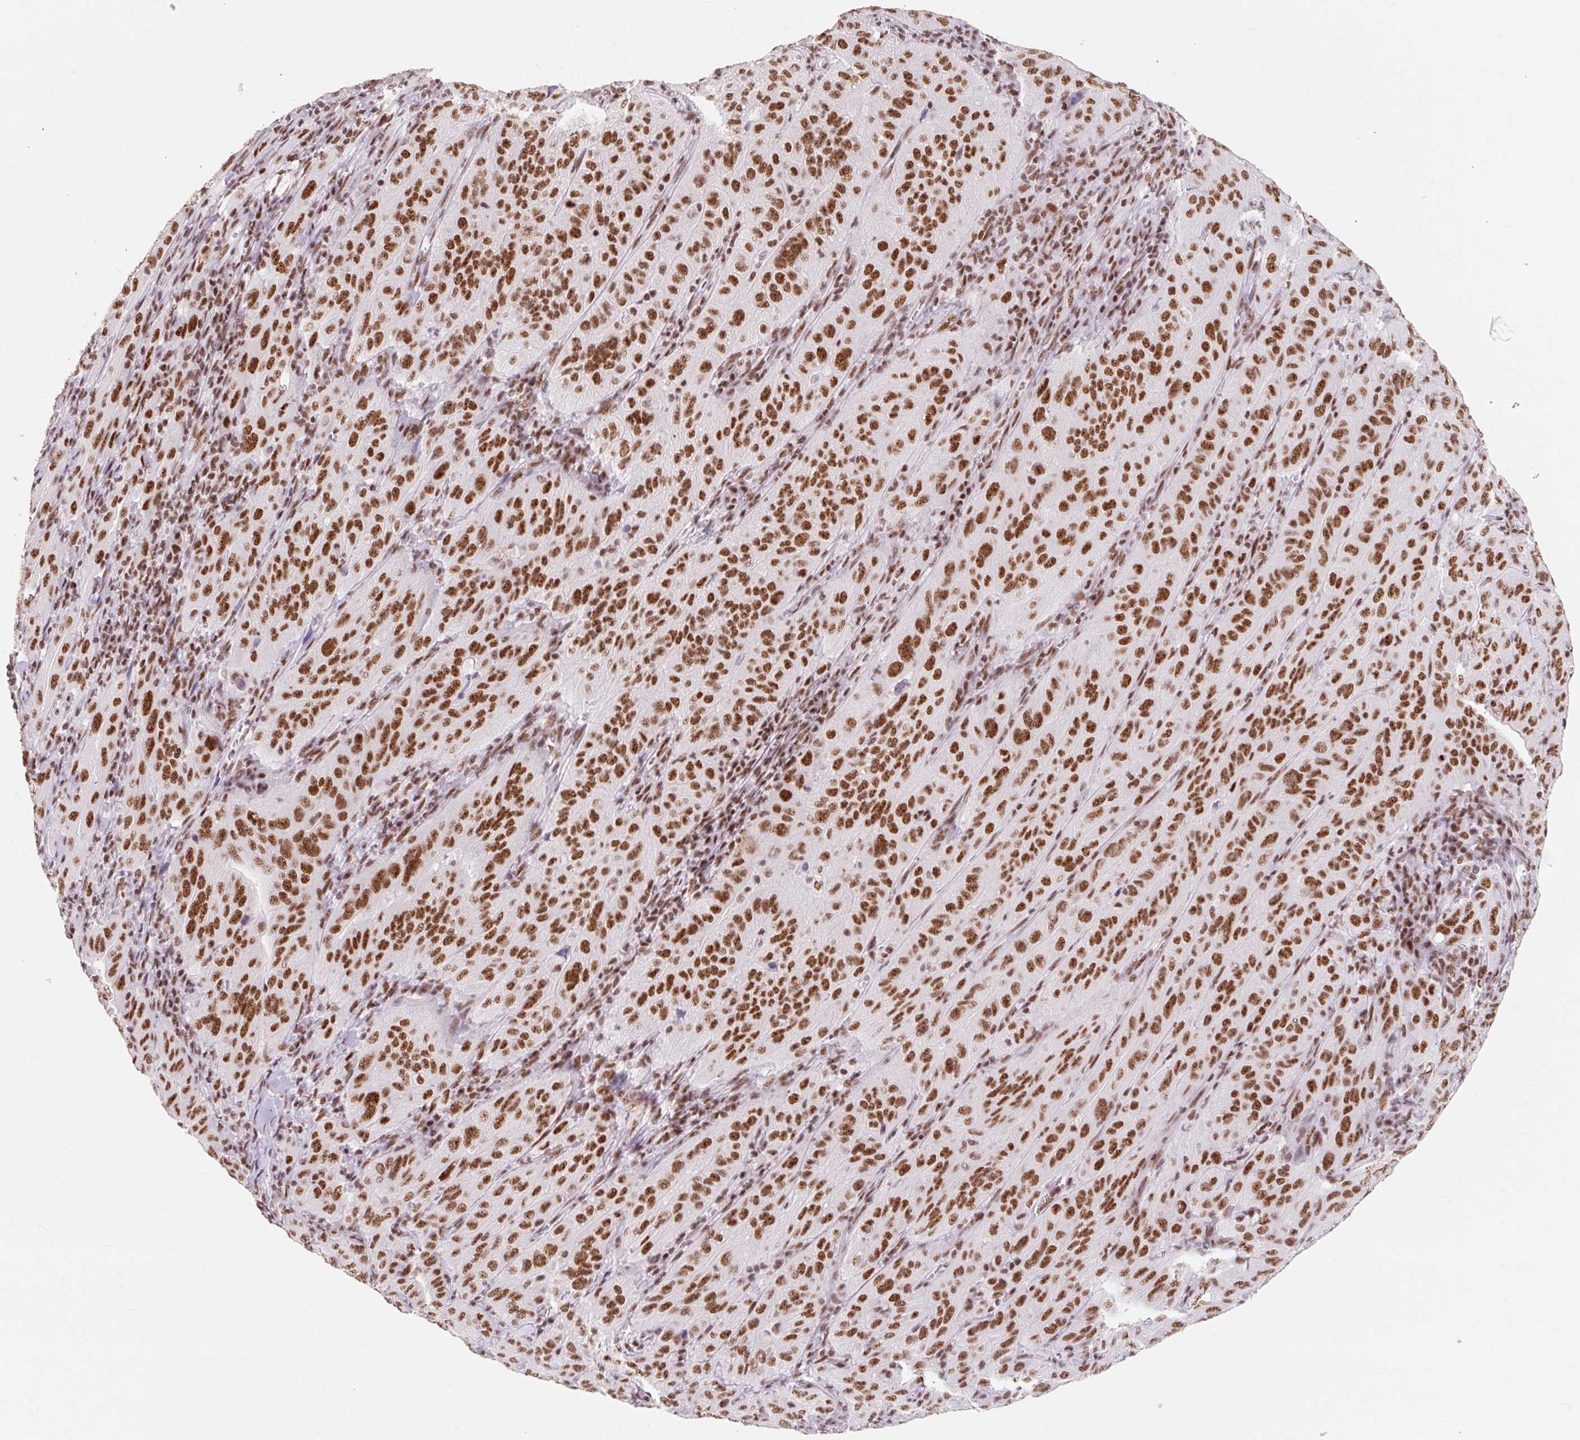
{"staining": {"intensity": "strong", "quantity": ">75%", "location": "nuclear"}, "tissue": "pancreatic cancer", "cell_type": "Tumor cells", "image_type": "cancer", "snomed": [{"axis": "morphology", "description": "Adenocarcinoma, NOS"}, {"axis": "topography", "description": "Pancreas"}], "caption": "A micrograph of pancreatic cancer (adenocarcinoma) stained for a protein shows strong nuclear brown staining in tumor cells.", "gene": "SRSF10", "patient": {"sex": "male", "age": 63}}